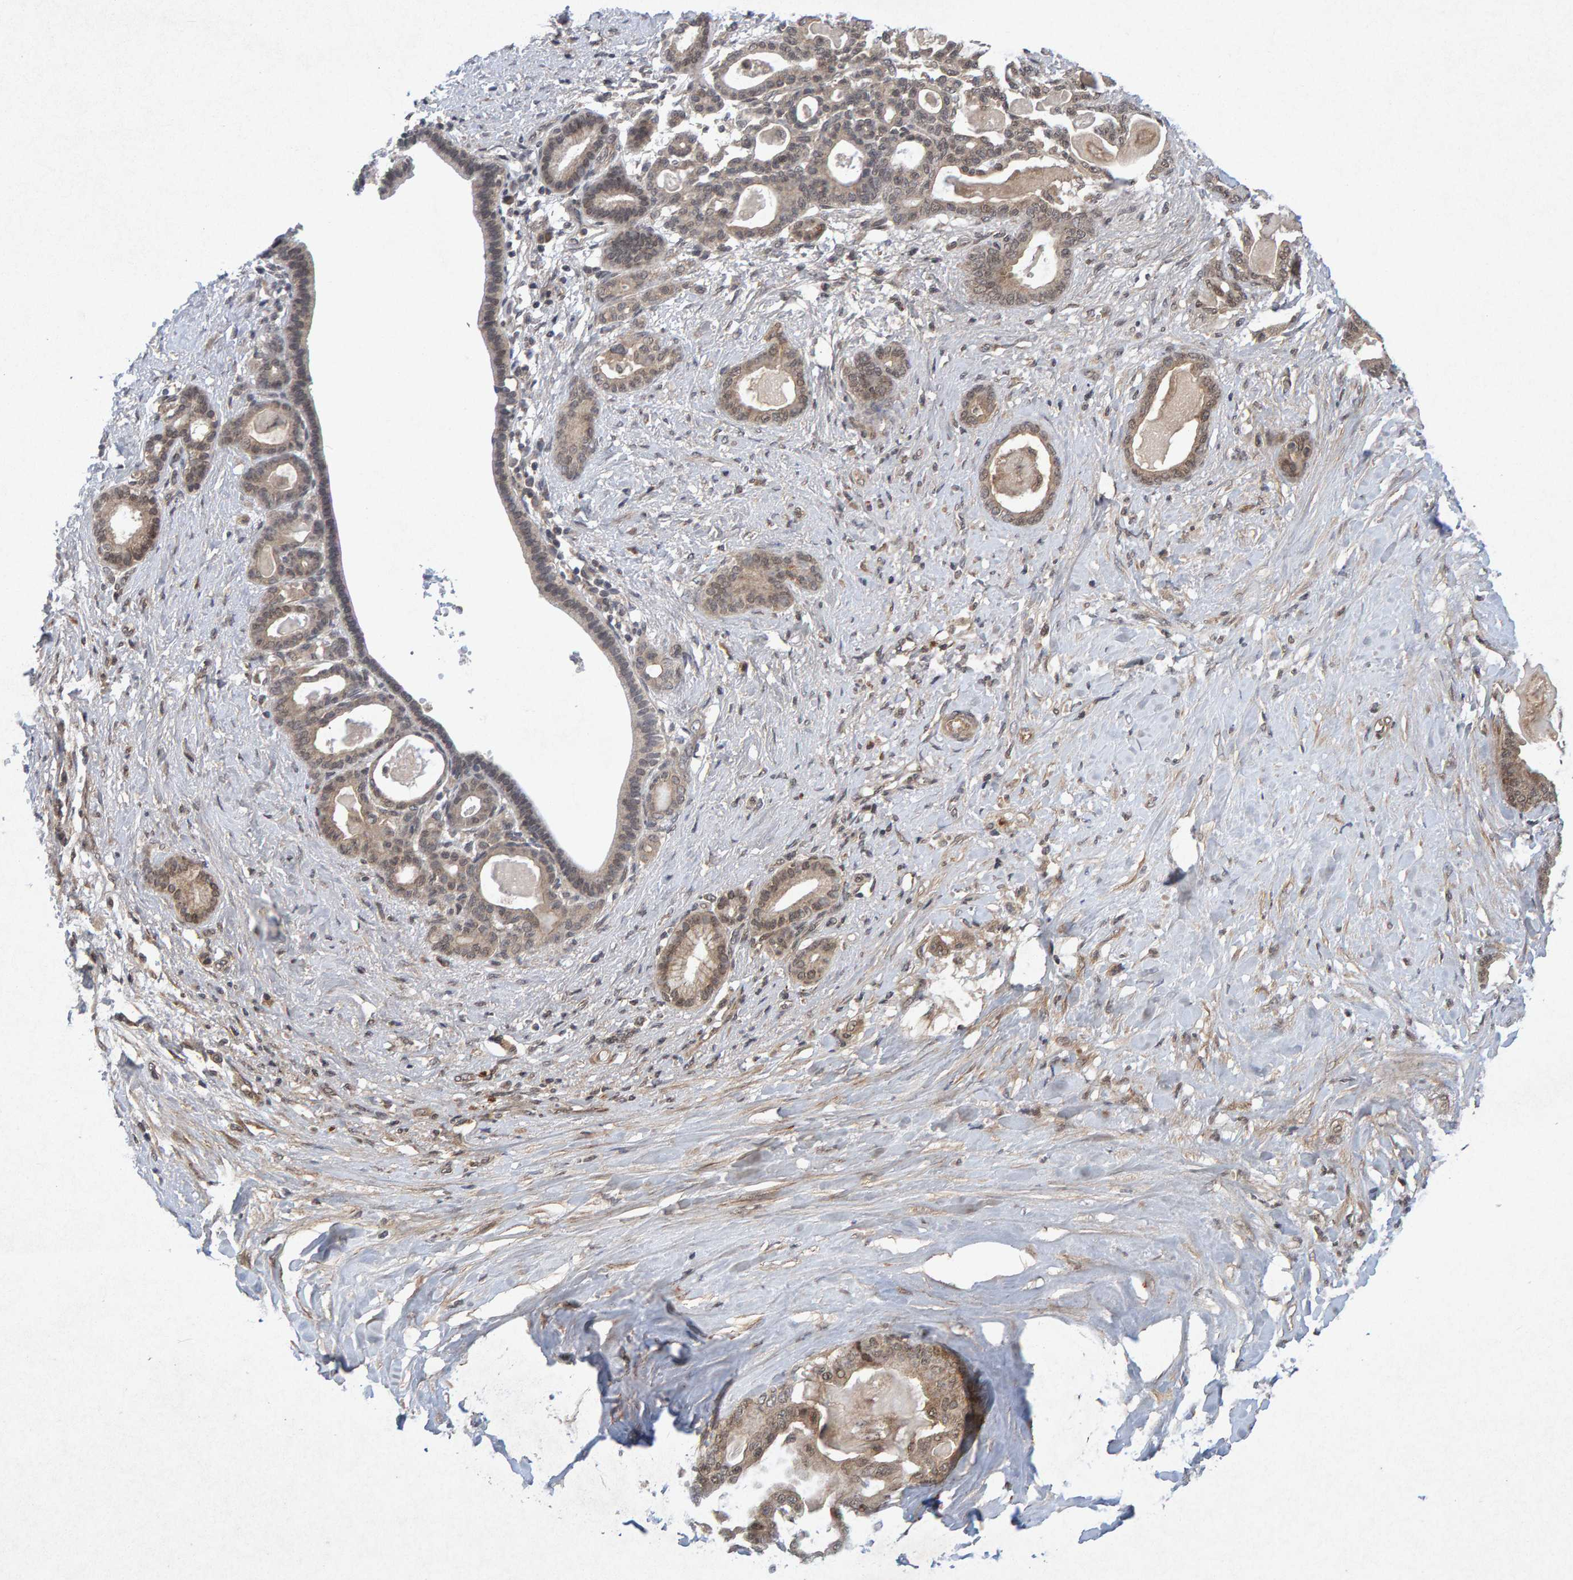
{"staining": {"intensity": "weak", "quantity": ">75%", "location": "cytoplasmic/membranous"}, "tissue": "pancreatic cancer", "cell_type": "Tumor cells", "image_type": "cancer", "snomed": [{"axis": "morphology", "description": "Adenocarcinoma, NOS"}, {"axis": "topography", "description": "Pancreas"}], "caption": "Adenocarcinoma (pancreatic) was stained to show a protein in brown. There is low levels of weak cytoplasmic/membranous positivity in about >75% of tumor cells. The staining is performed using DAB brown chromogen to label protein expression. The nuclei are counter-stained blue using hematoxylin.", "gene": "CDH2", "patient": {"sex": "male", "age": 63}}